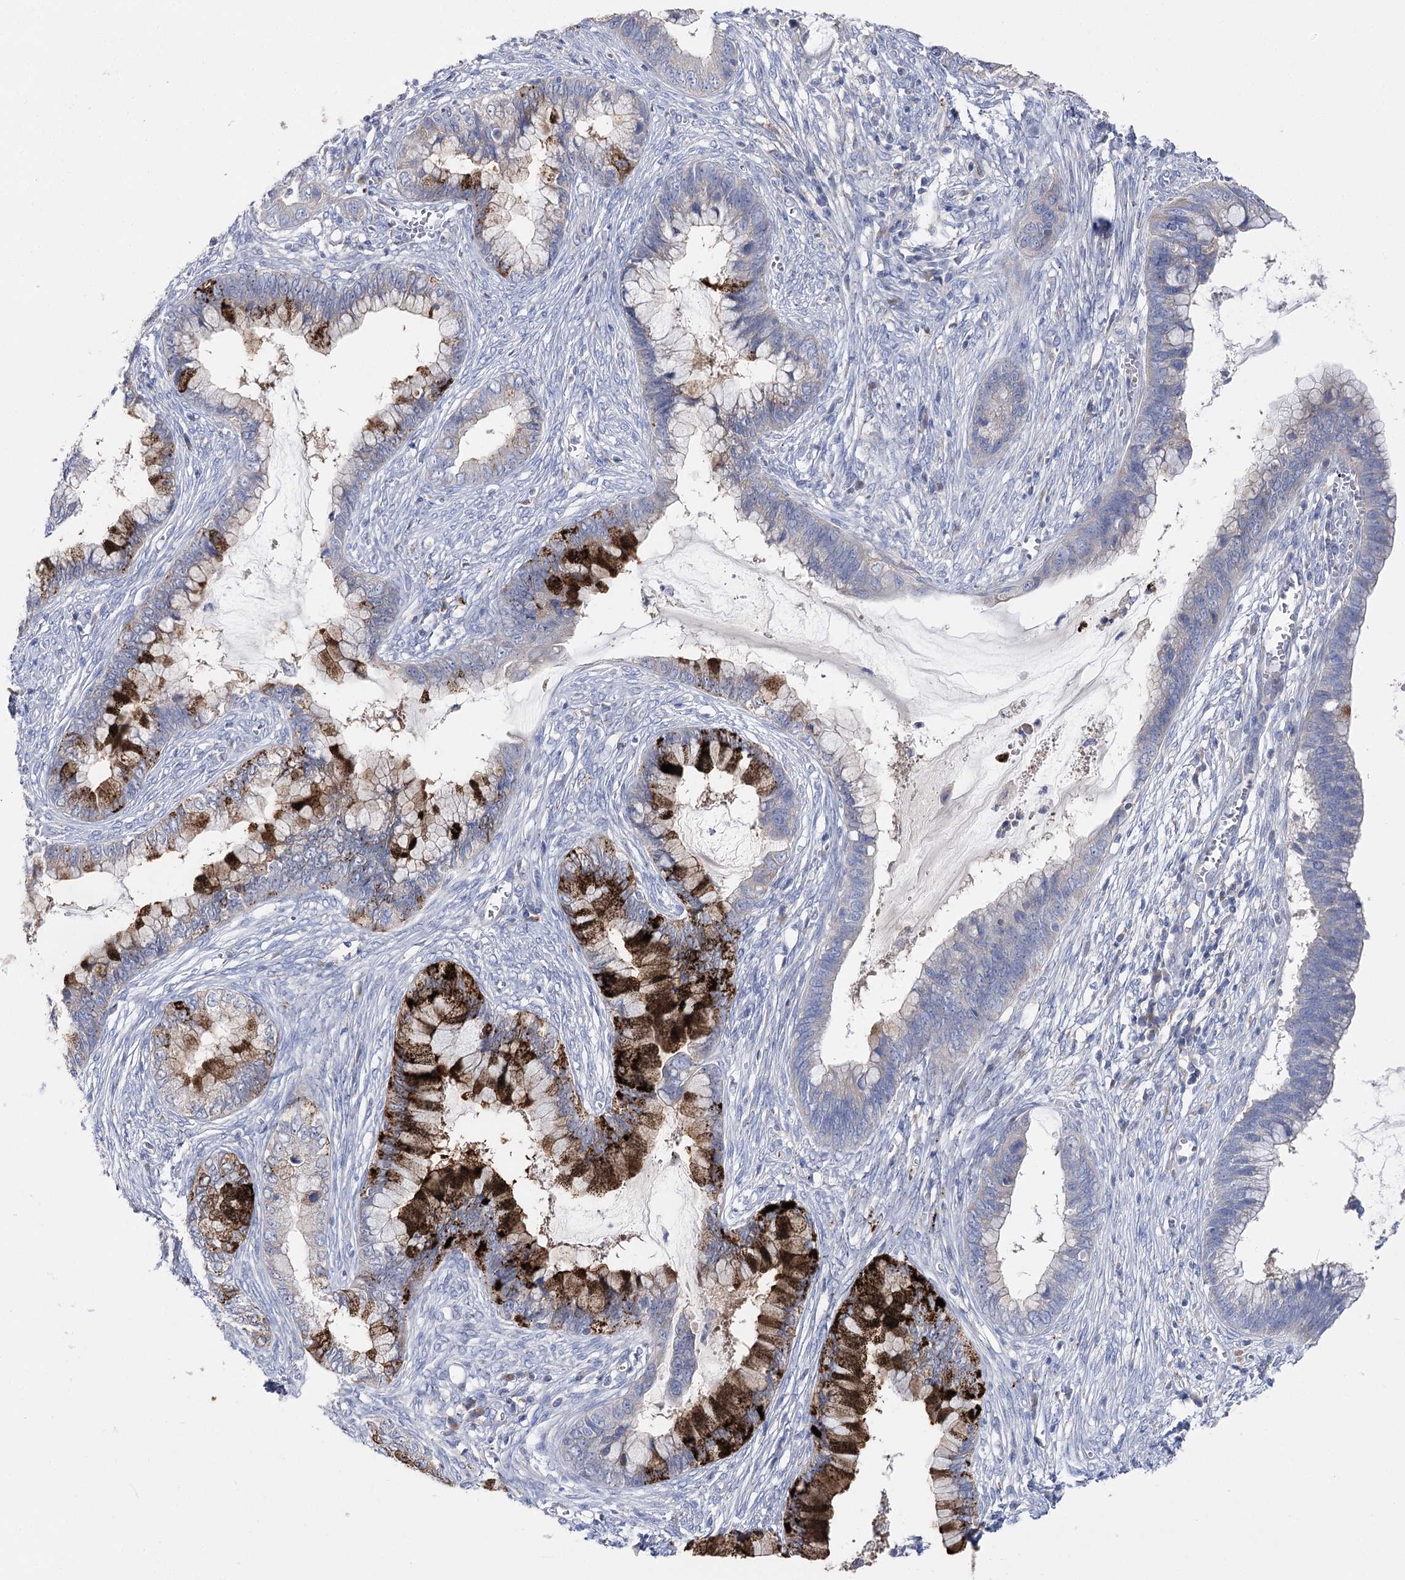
{"staining": {"intensity": "strong", "quantity": "<25%", "location": "cytoplasmic/membranous"}, "tissue": "cervical cancer", "cell_type": "Tumor cells", "image_type": "cancer", "snomed": [{"axis": "morphology", "description": "Adenocarcinoma, NOS"}, {"axis": "topography", "description": "Cervix"}], "caption": "A medium amount of strong cytoplasmic/membranous staining is present in about <25% of tumor cells in cervical adenocarcinoma tissue.", "gene": "NRAP", "patient": {"sex": "female", "age": 44}}